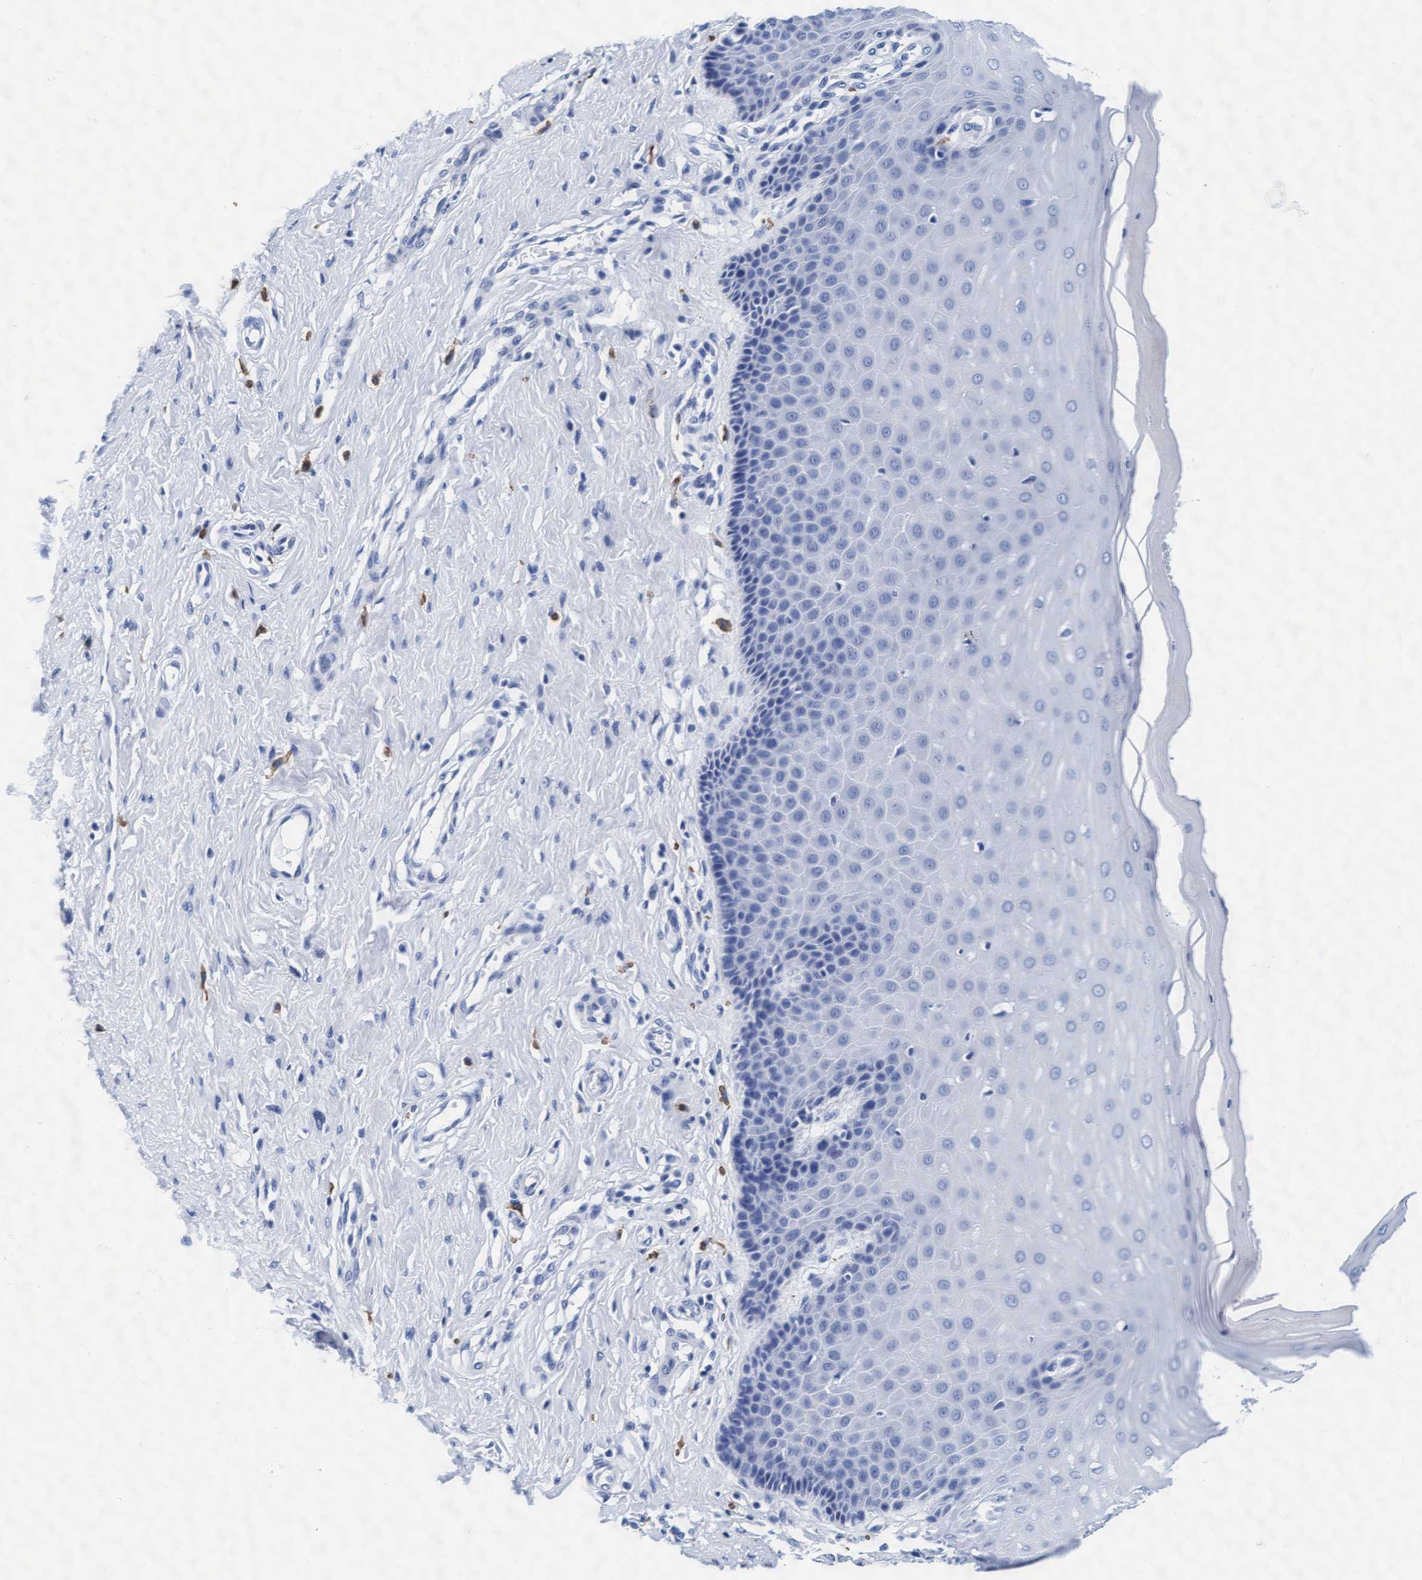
{"staining": {"intensity": "negative", "quantity": "none", "location": "none"}, "tissue": "cervix", "cell_type": "Glandular cells", "image_type": "normal", "snomed": [{"axis": "morphology", "description": "Normal tissue, NOS"}, {"axis": "topography", "description": "Cervix"}], "caption": "Unremarkable cervix was stained to show a protein in brown. There is no significant positivity in glandular cells. Nuclei are stained in blue.", "gene": "ARSG", "patient": {"sex": "female", "age": 55}}